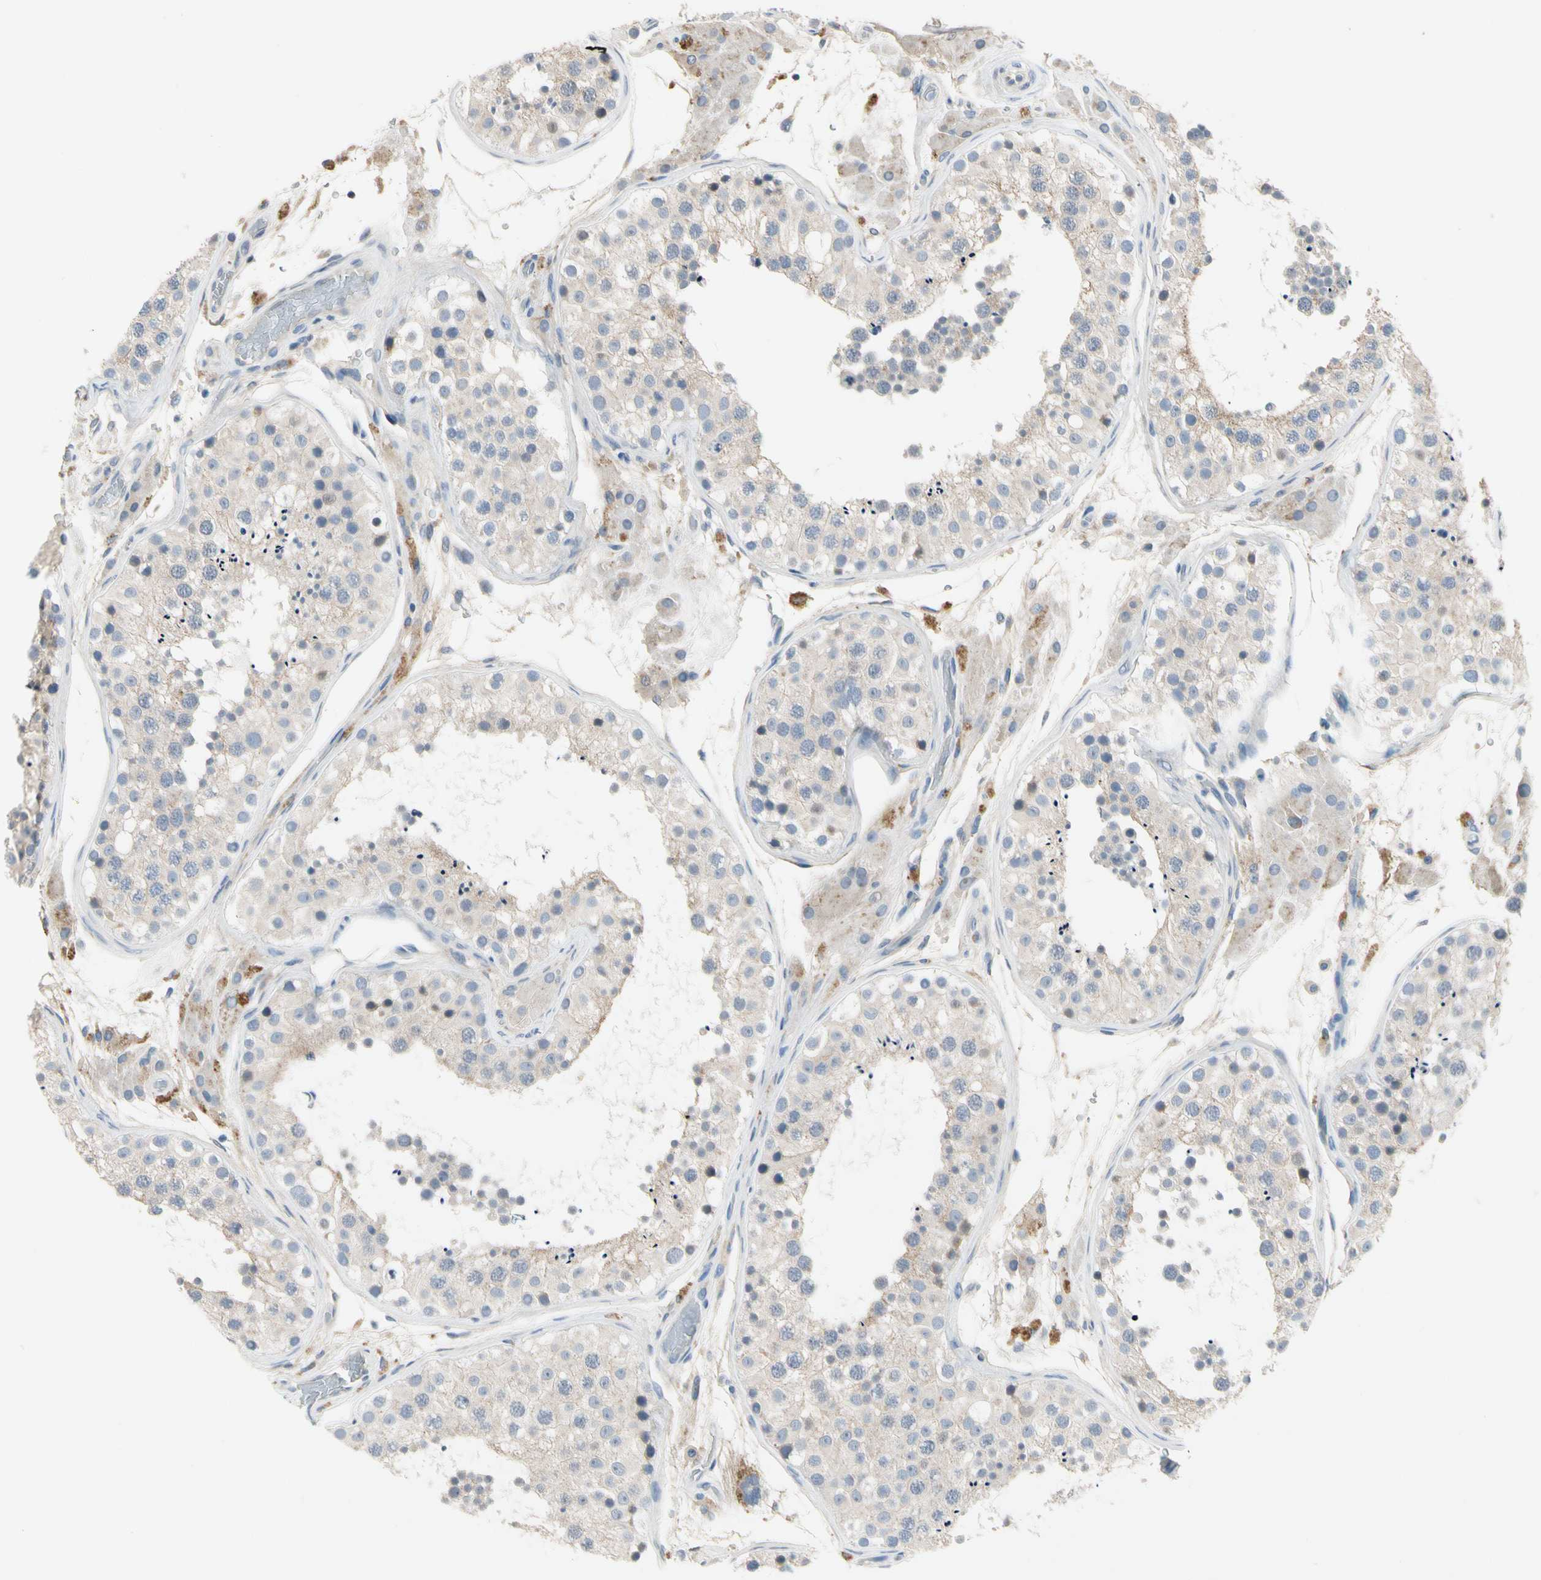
{"staining": {"intensity": "weak", "quantity": ">75%", "location": "cytoplasmic/membranous"}, "tissue": "testis", "cell_type": "Cells in seminiferous ducts", "image_type": "normal", "snomed": [{"axis": "morphology", "description": "Normal tissue, NOS"}, {"axis": "topography", "description": "Testis"}, {"axis": "topography", "description": "Epididymis"}], "caption": "Normal testis reveals weak cytoplasmic/membranous positivity in approximately >75% of cells in seminiferous ducts, visualized by immunohistochemistry. The protein is shown in brown color, while the nuclei are stained blue.", "gene": "GAS6", "patient": {"sex": "male", "age": 26}}